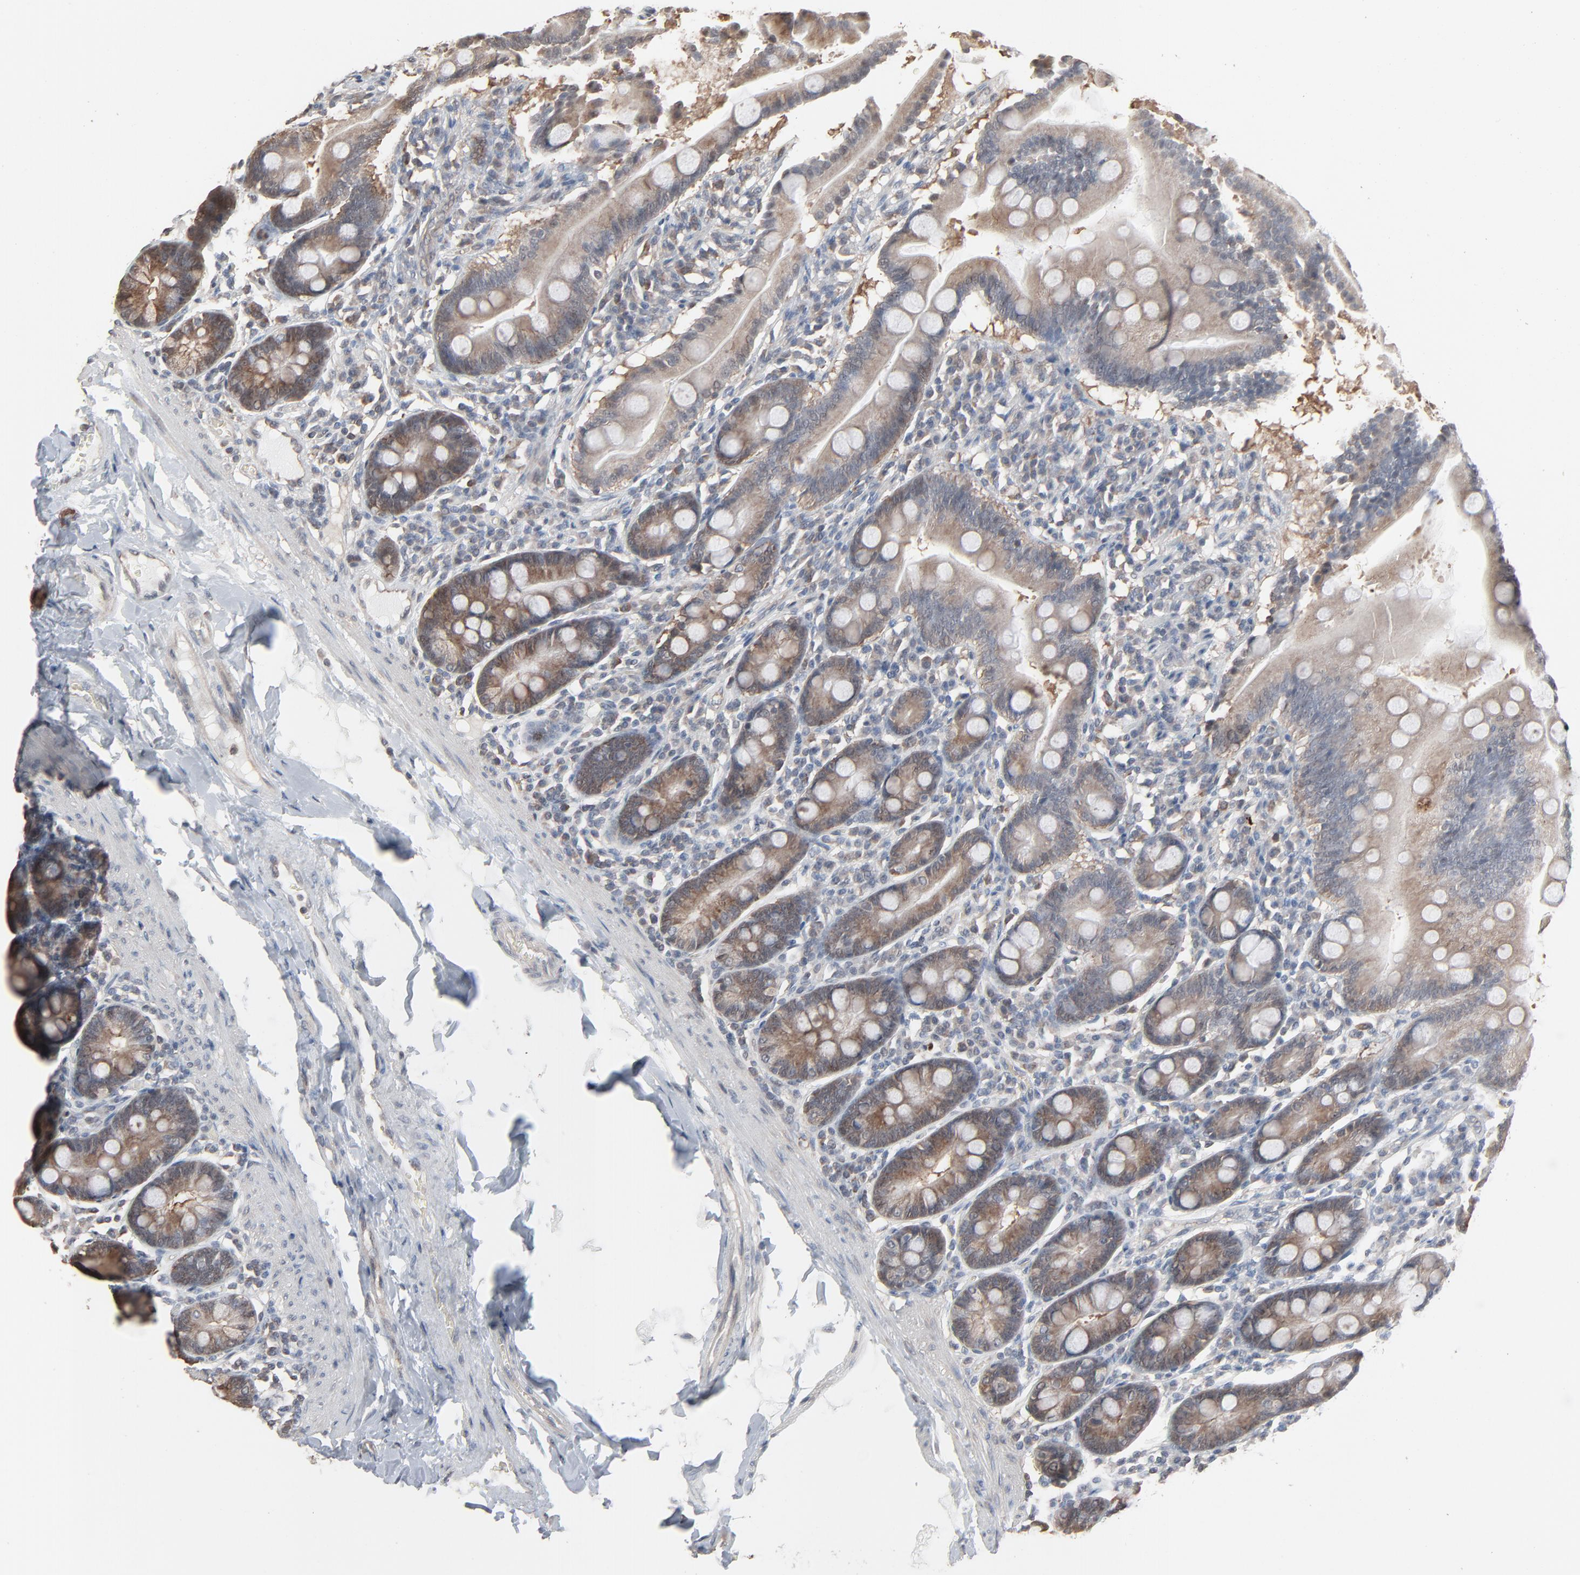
{"staining": {"intensity": "moderate", "quantity": ">75%", "location": "cytoplasmic/membranous"}, "tissue": "duodenum", "cell_type": "Glandular cells", "image_type": "normal", "snomed": [{"axis": "morphology", "description": "Normal tissue, NOS"}, {"axis": "topography", "description": "Duodenum"}], "caption": "A medium amount of moderate cytoplasmic/membranous positivity is present in about >75% of glandular cells in benign duodenum. Ihc stains the protein of interest in brown and the nuclei are stained blue.", "gene": "CCT5", "patient": {"sex": "male", "age": 50}}